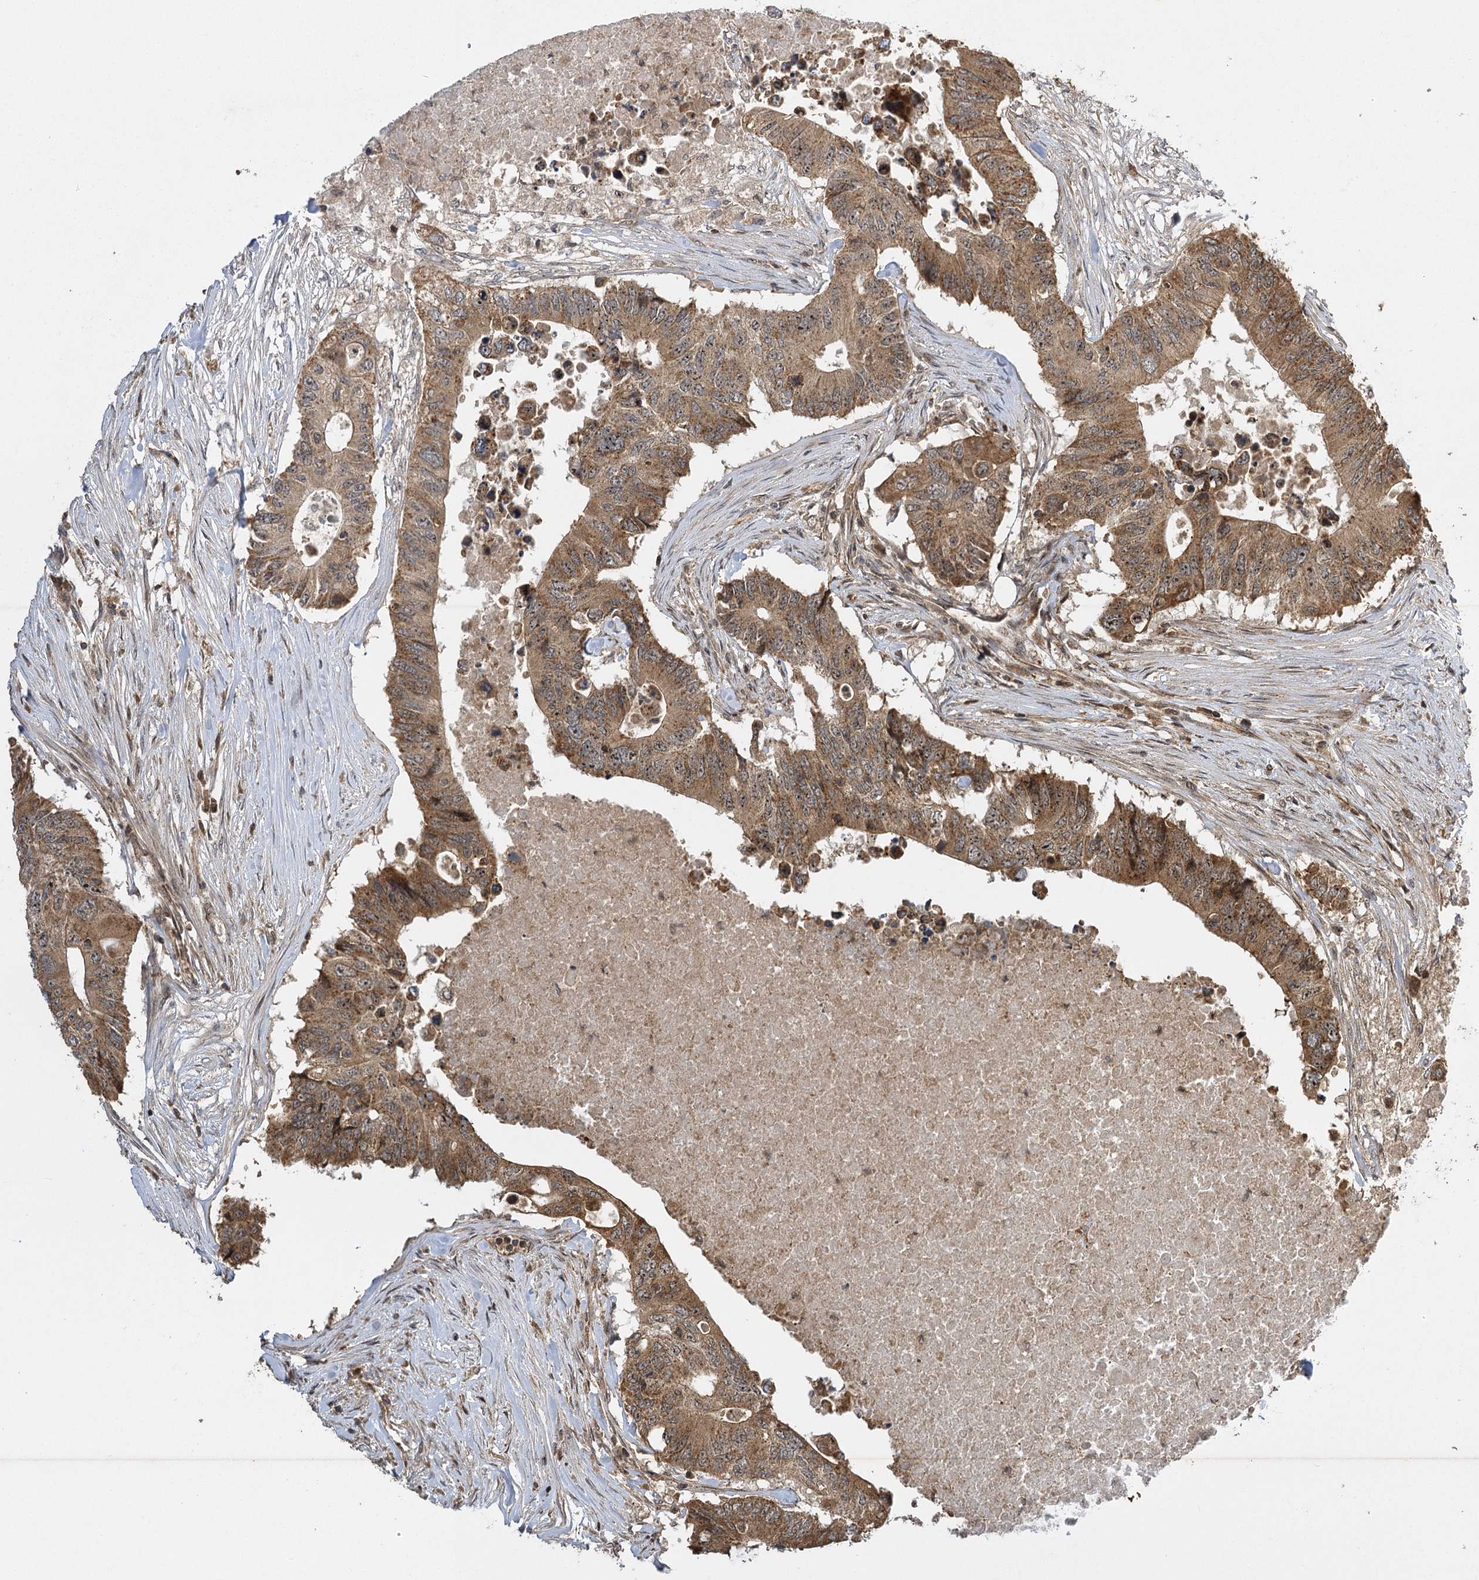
{"staining": {"intensity": "moderate", "quantity": ">75%", "location": "cytoplasmic/membranous"}, "tissue": "colorectal cancer", "cell_type": "Tumor cells", "image_type": "cancer", "snomed": [{"axis": "morphology", "description": "Adenocarcinoma, NOS"}, {"axis": "topography", "description": "Colon"}], "caption": "Immunohistochemistry (IHC) of human colorectal cancer (adenocarcinoma) demonstrates medium levels of moderate cytoplasmic/membranous positivity in approximately >75% of tumor cells.", "gene": "IL11RA", "patient": {"sex": "male", "age": 71}}